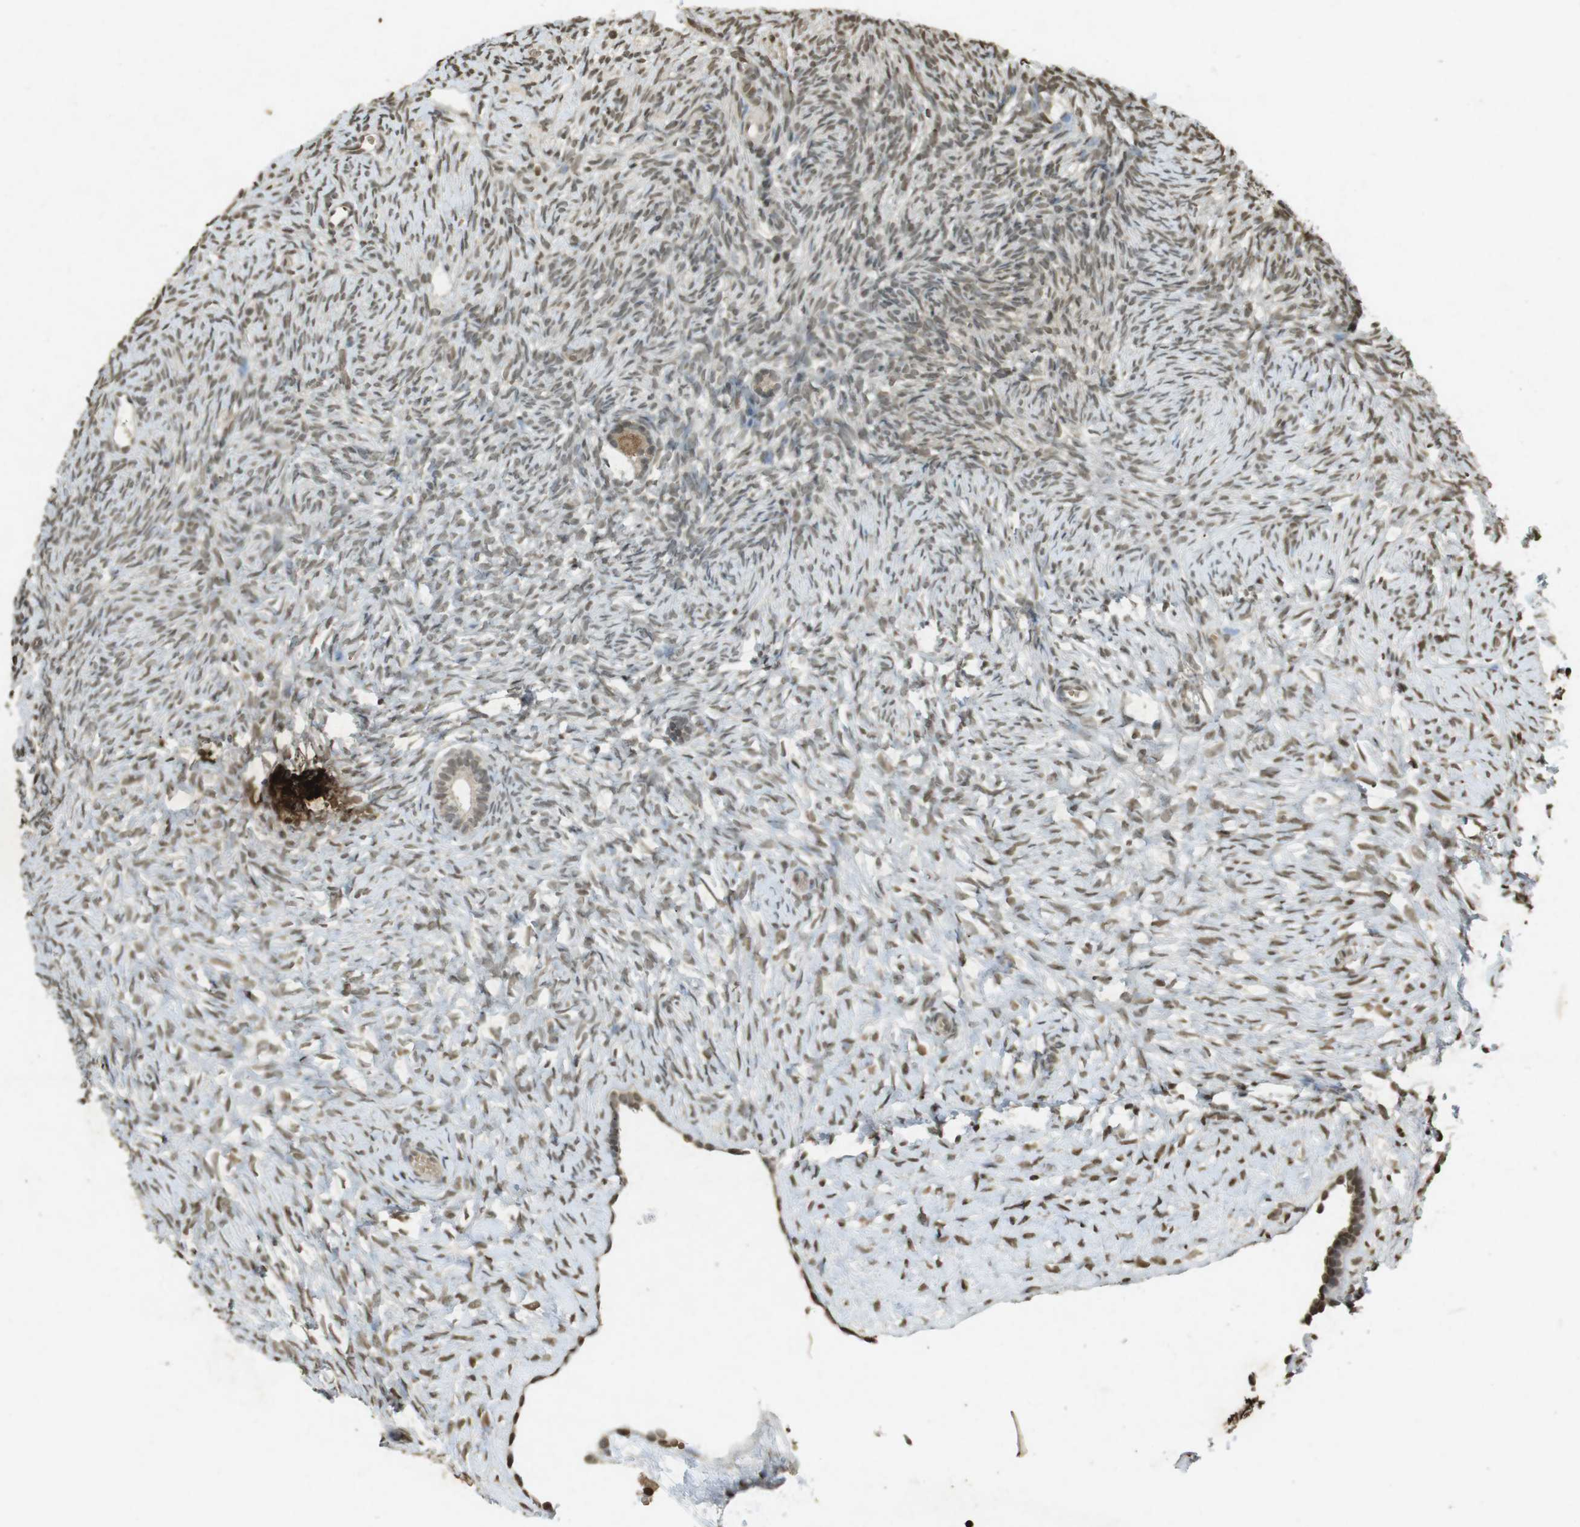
{"staining": {"intensity": "moderate", "quantity": ">75%", "location": "cytoplasmic/membranous,nuclear"}, "tissue": "ovary", "cell_type": "Follicle cells", "image_type": "normal", "snomed": [{"axis": "morphology", "description": "Normal tissue, NOS"}, {"axis": "topography", "description": "Ovary"}], "caption": "The immunohistochemical stain highlights moderate cytoplasmic/membranous,nuclear staining in follicle cells of benign ovary.", "gene": "ORC4", "patient": {"sex": "female", "age": 35}}